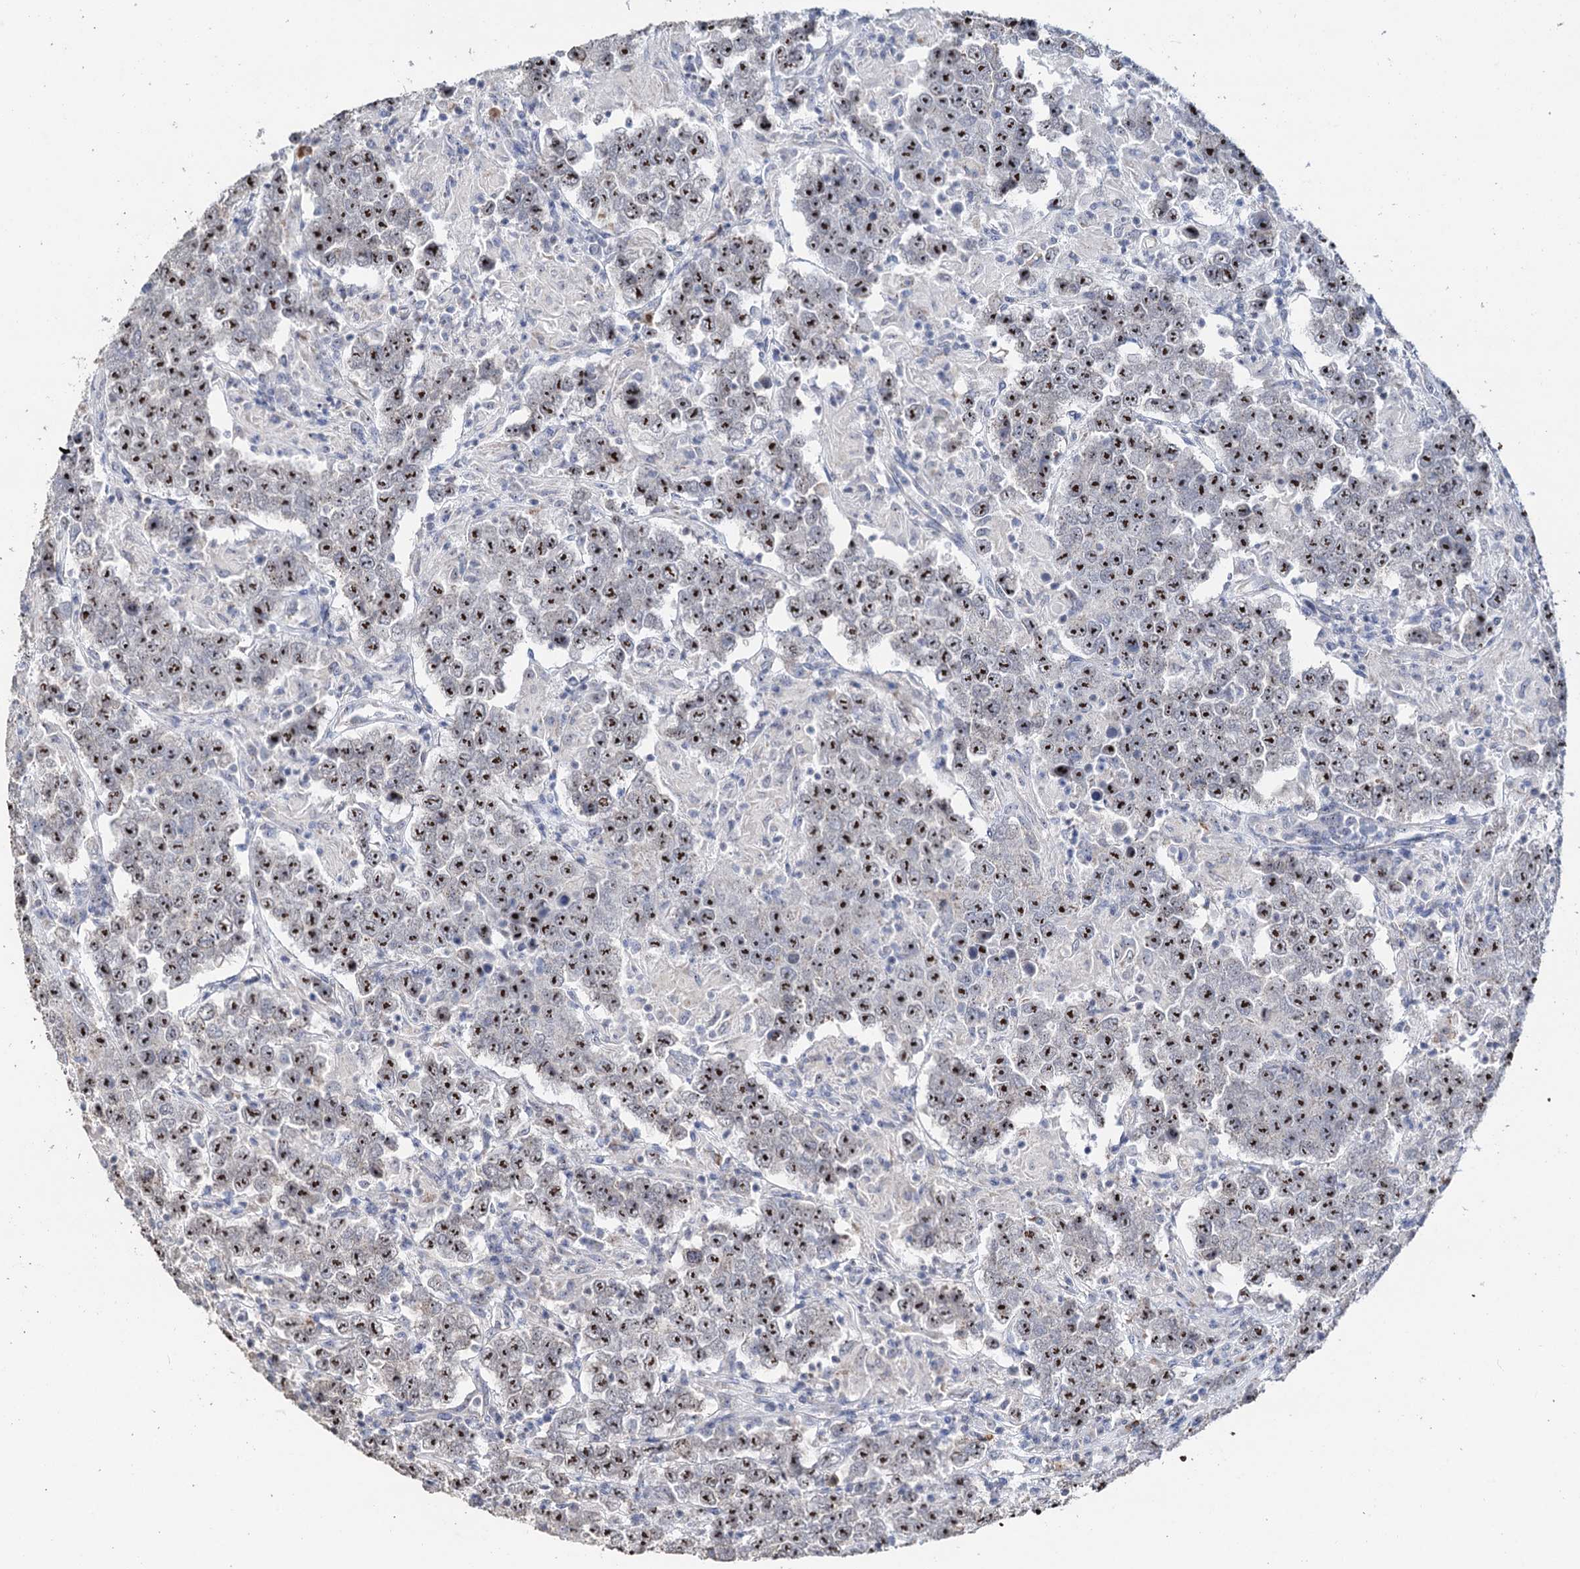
{"staining": {"intensity": "strong", "quantity": ">75%", "location": "nuclear"}, "tissue": "testis cancer", "cell_type": "Tumor cells", "image_type": "cancer", "snomed": [{"axis": "morphology", "description": "Normal tissue, NOS"}, {"axis": "morphology", "description": "Urothelial carcinoma, High grade"}, {"axis": "morphology", "description": "Seminoma, NOS"}, {"axis": "morphology", "description": "Carcinoma, Embryonal, NOS"}, {"axis": "topography", "description": "Urinary bladder"}, {"axis": "topography", "description": "Testis"}], "caption": "Immunohistochemical staining of human testis cancer (seminoma) shows high levels of strong nuclear protein expression in approximately >75% of tumor cells. Nuclei are stained in blue.", "gene": "C2CD3", "patient": {"sex": "male", "age": 41}}